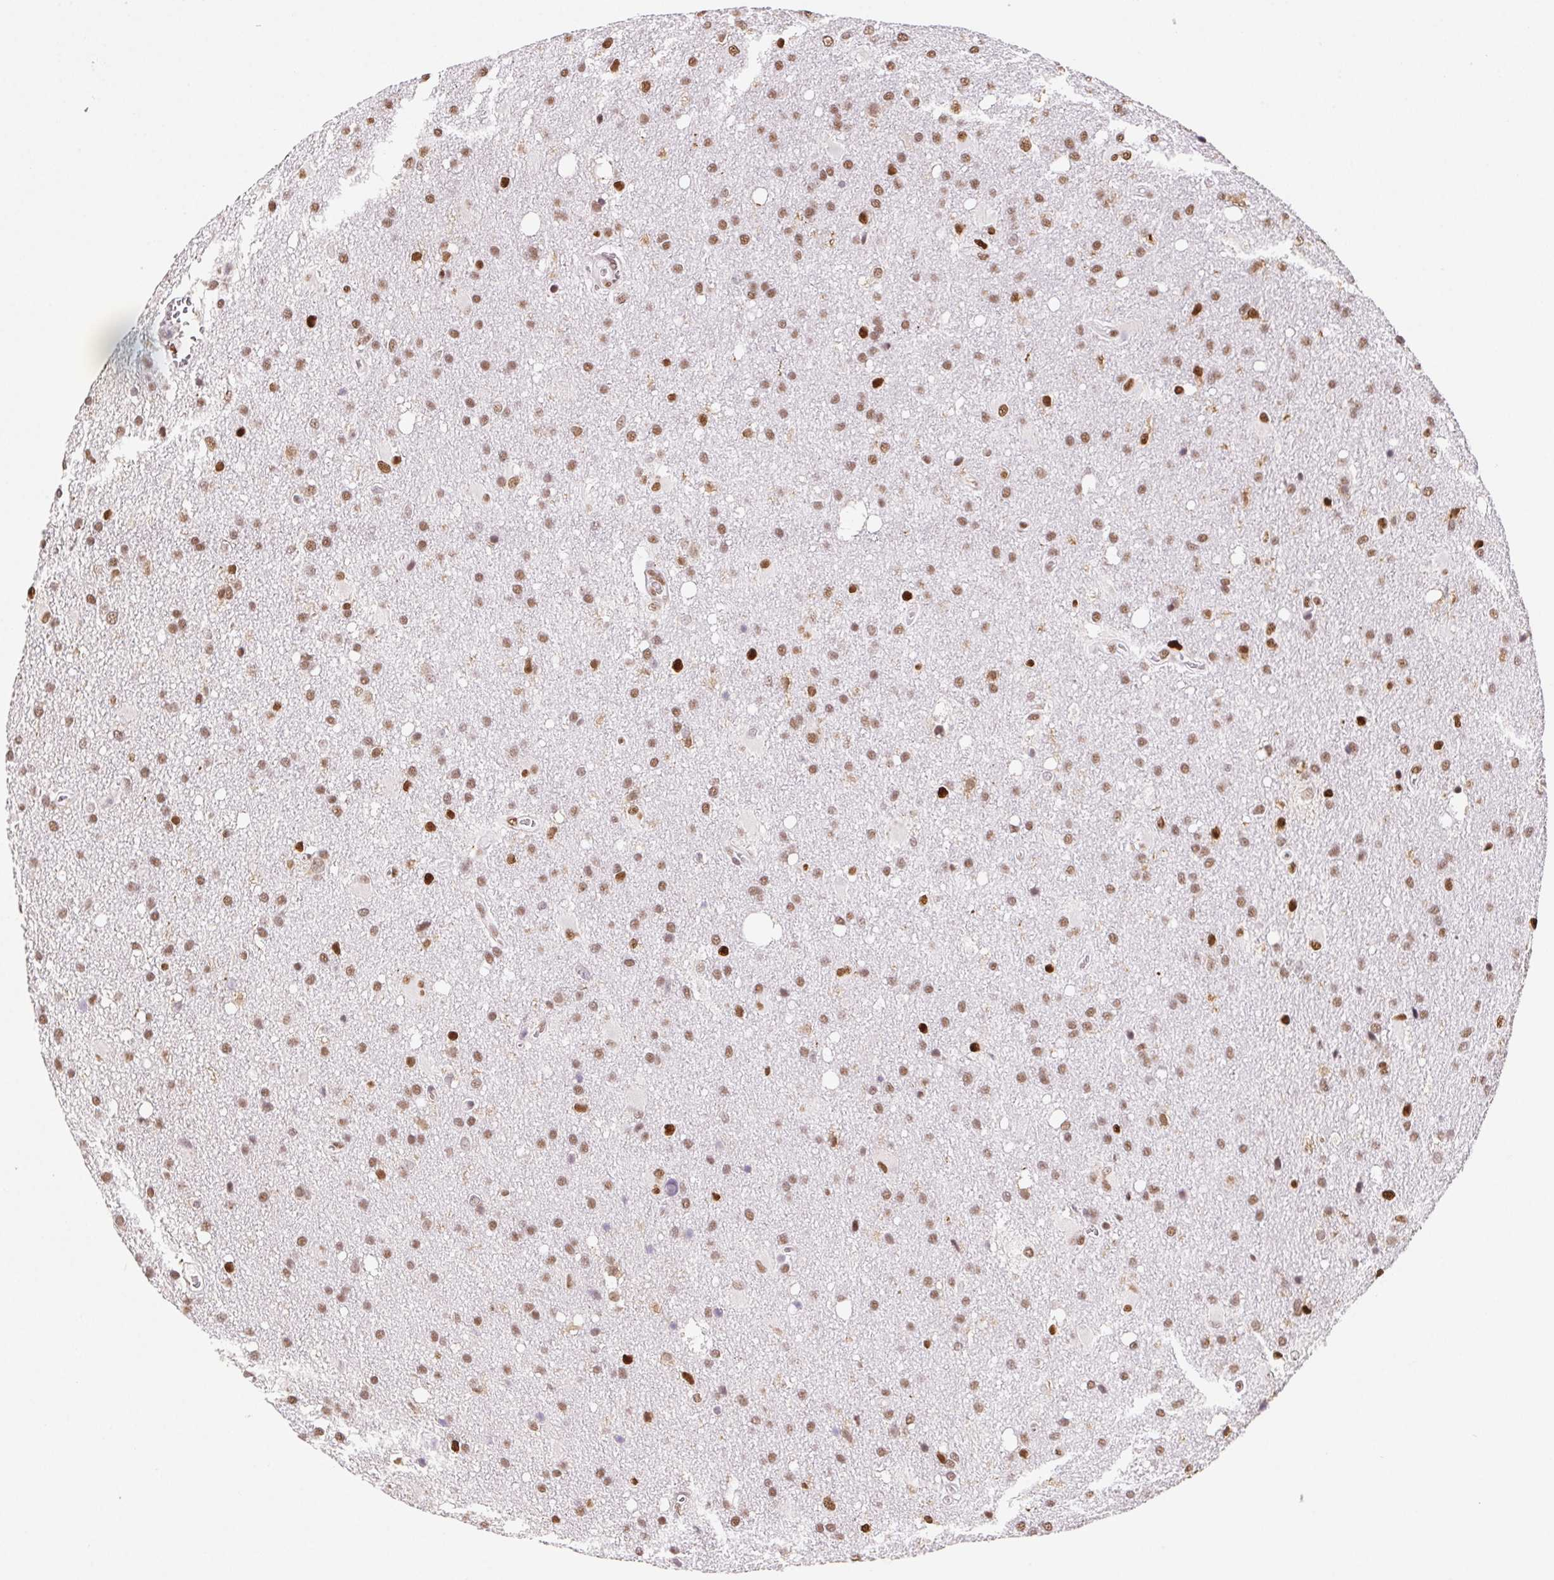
{"staining": {"intensity": "moderate", "quantity": ">75%", "location": "nuclear"}, "tissue": "glioma", "cell_type": "Tumor cells", "image_type": "cancer", "snomed": [{"axis": "morphology", "description": "Glioma, malignant, Low grade"}, {"axis": "topography", "description": "Brain"}], "caption": "An immunohistochemistry histopathology image of tumor tissue is shown. Protein staining in brown shows moderate nuclear positivity in glioma within tumor cells. (IHC, brightfield microscopy, high magnification).", "gene": "SET", "patient": {"sex": "male", "age": 66}}